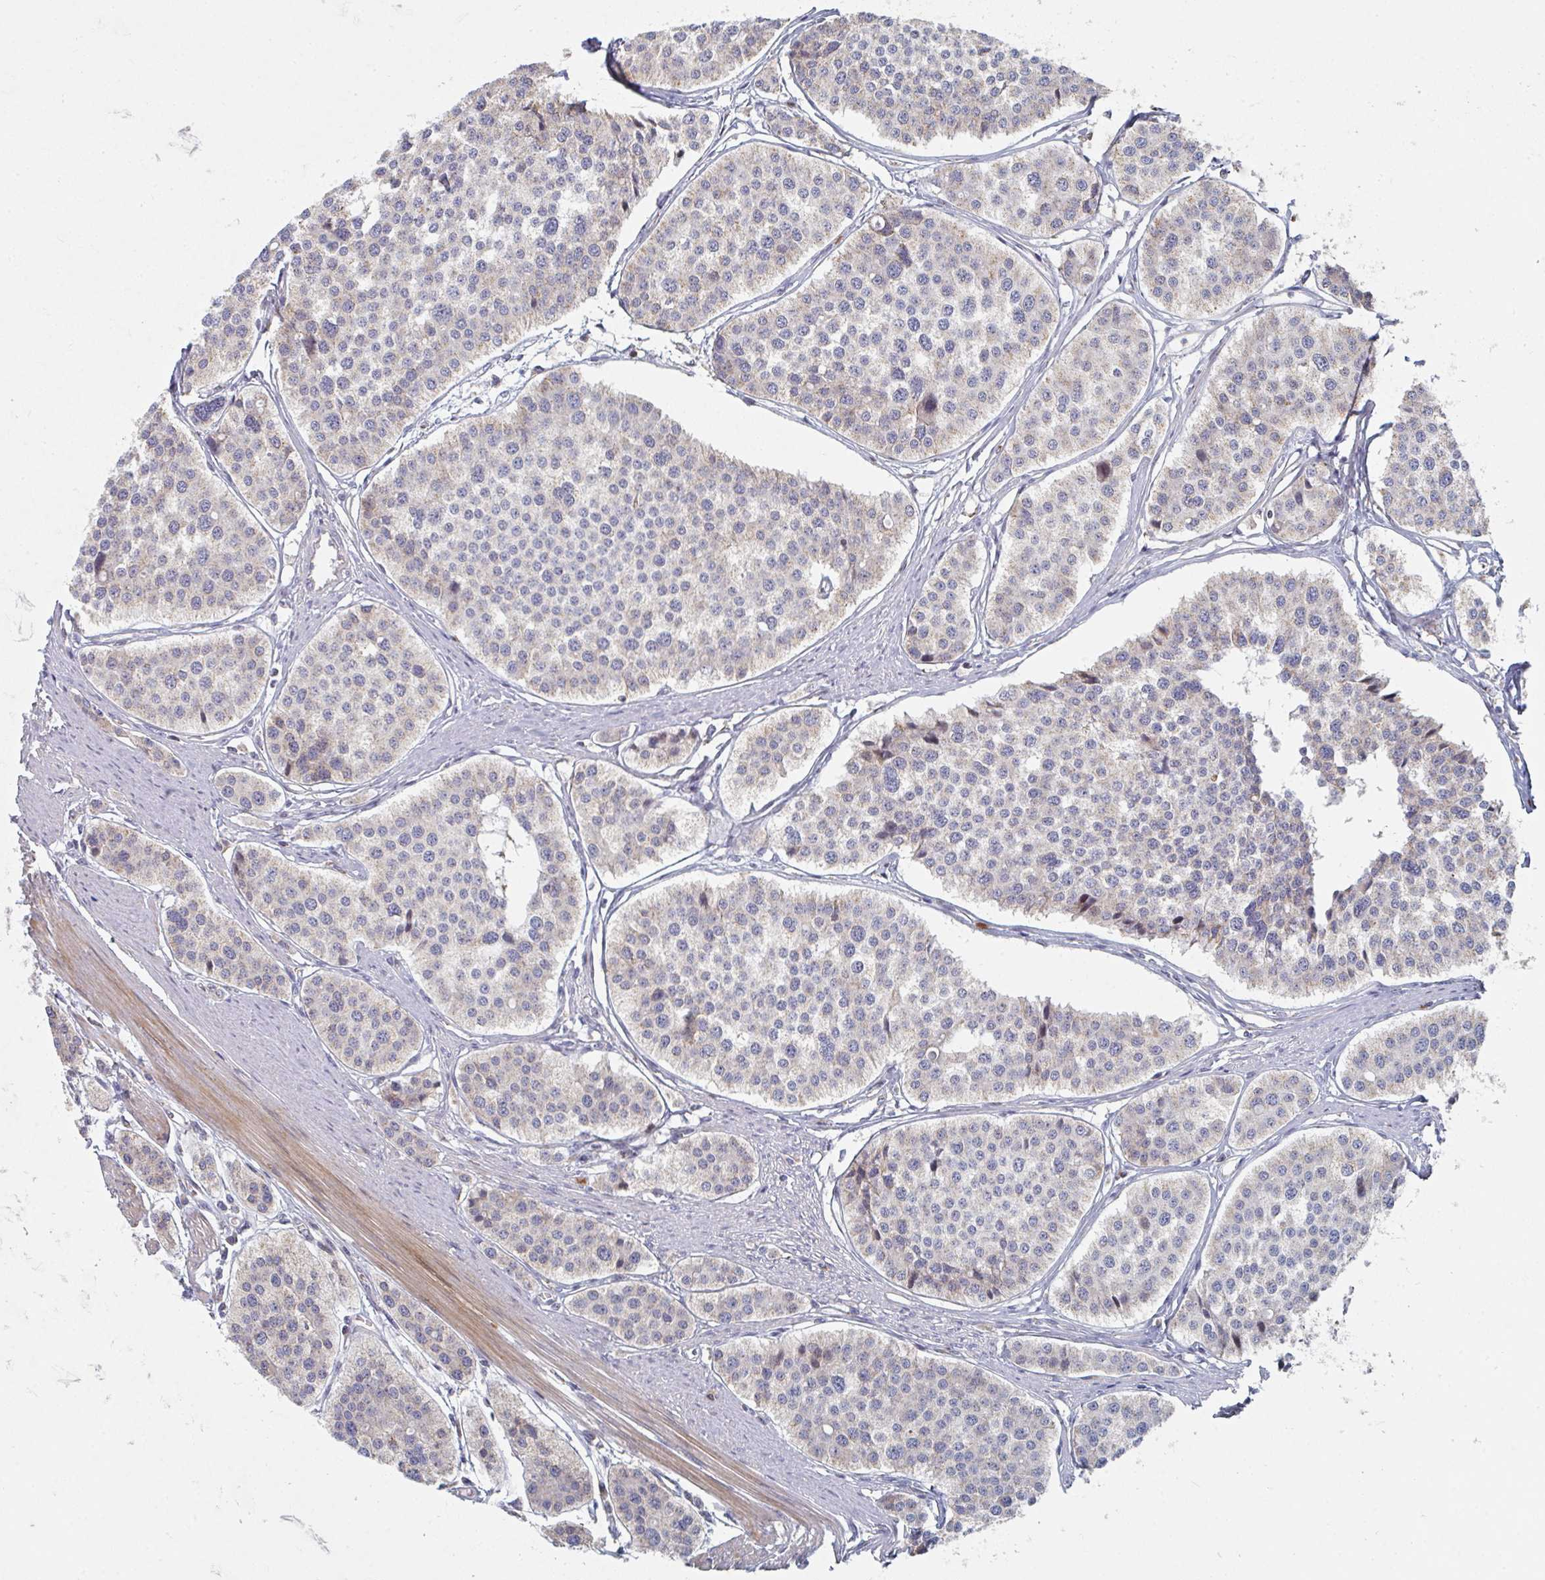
{"staining": {"intensity": "weak", "quantity": "<25%", "location": "cytoplasmic/membranous"}, "tissue": "carcinoid", "cell_type": "Tumor cells", "image_type": "cancer", "snomed": [{"axis": "morphology", "description": "Carcinoid, malignant, NOS"}, {"axis": "topography", "description": "Small intestine"}], "caption": "Carcinoid was stained to show a protein in brown. There is no significant expression in tumor cells.", "gene": "ZNF644", "patient": {"sex": "male", "age": 60}}